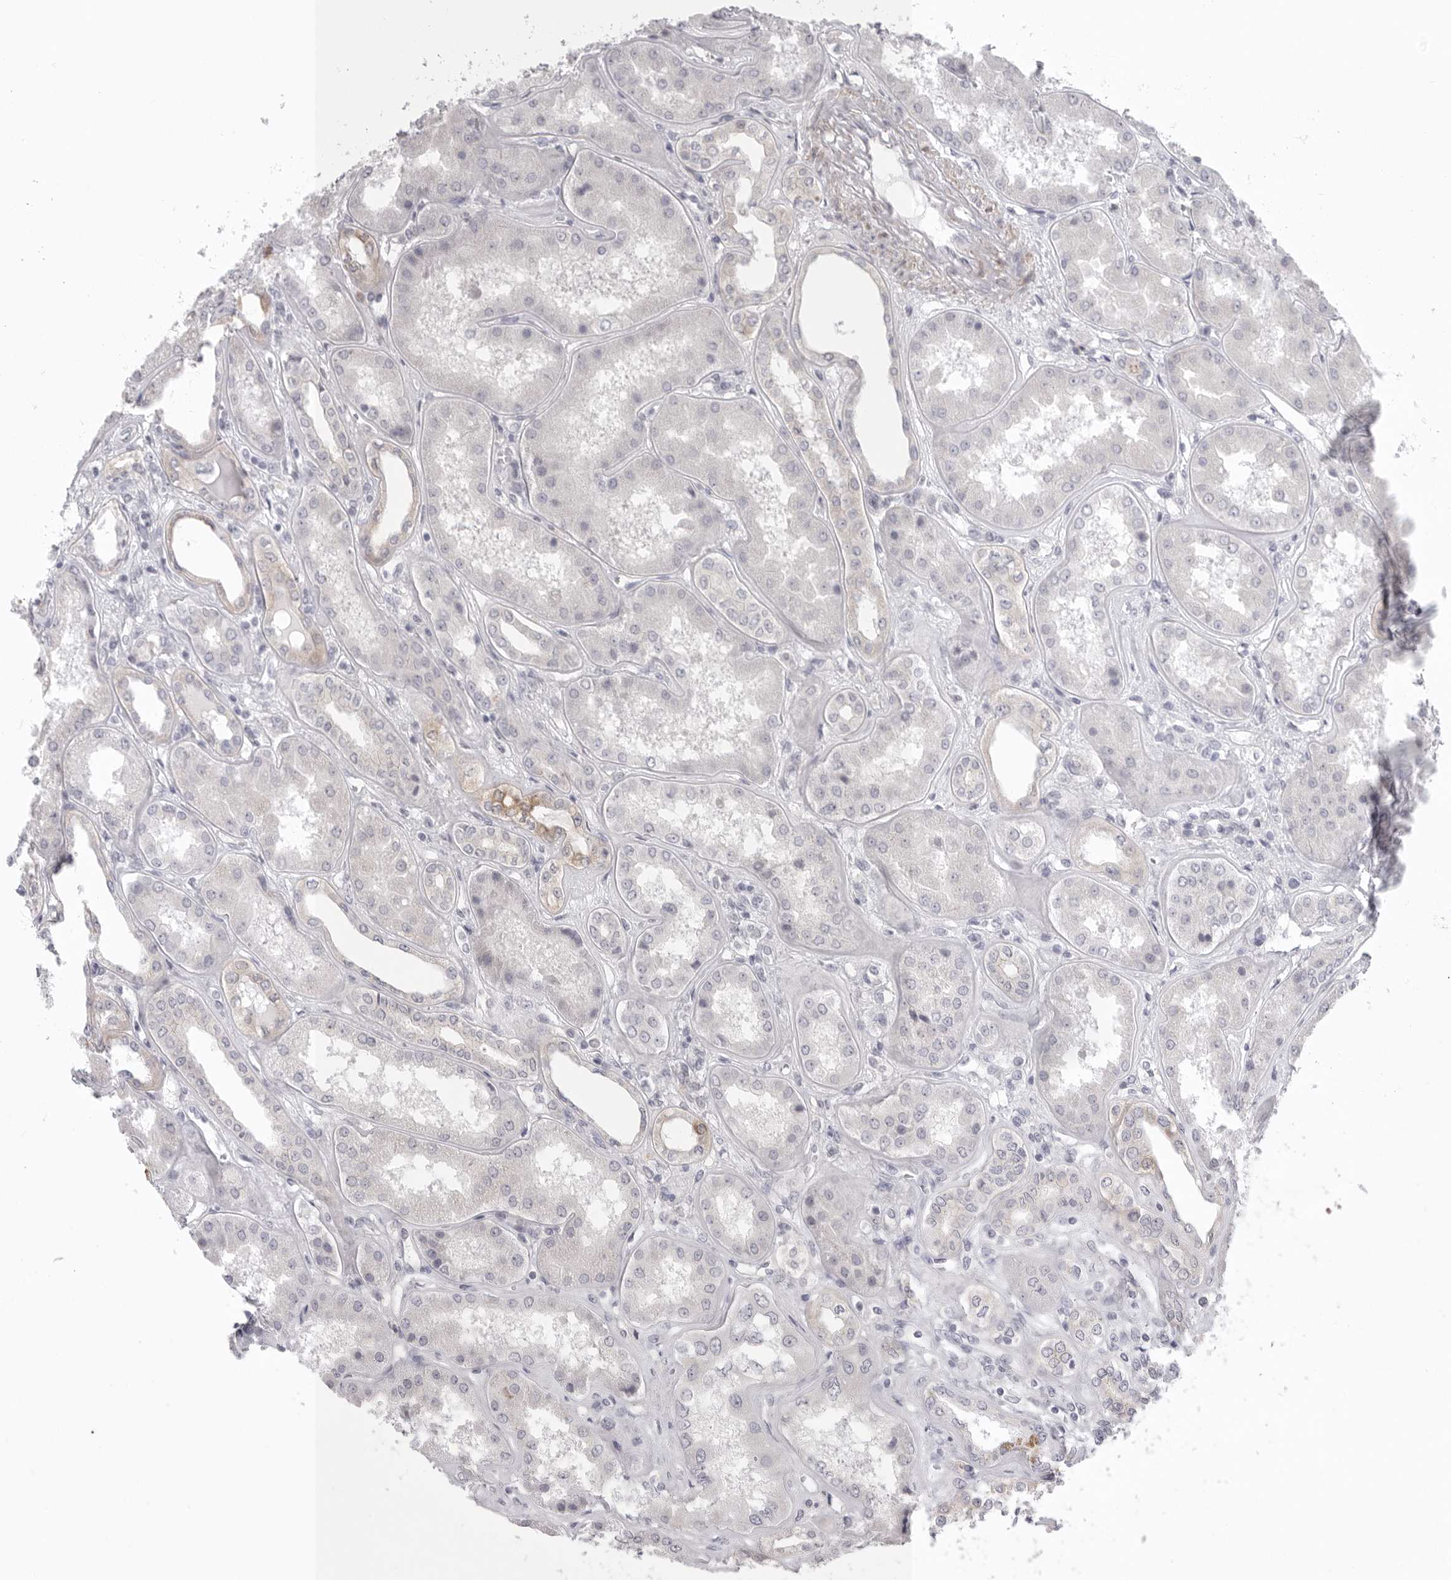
{"staining": {"intensity": "negative", "quantity": "none", "location": "none"}, "tissue": "kidney", "cell_type": "Cells in glomeruli", "image_type": "normal", "snomed": [{"axis": "morphology", "description": "Normal tissue, NOS"}, {"axis": "topography", "description": "Kidney"}], "caption": "Immunohistochemical staining of benign kidney reveals no significant positivity in cells in glomeruli.", "gene": "STAB2", "patient": {"sex": "female", "age": 56}}